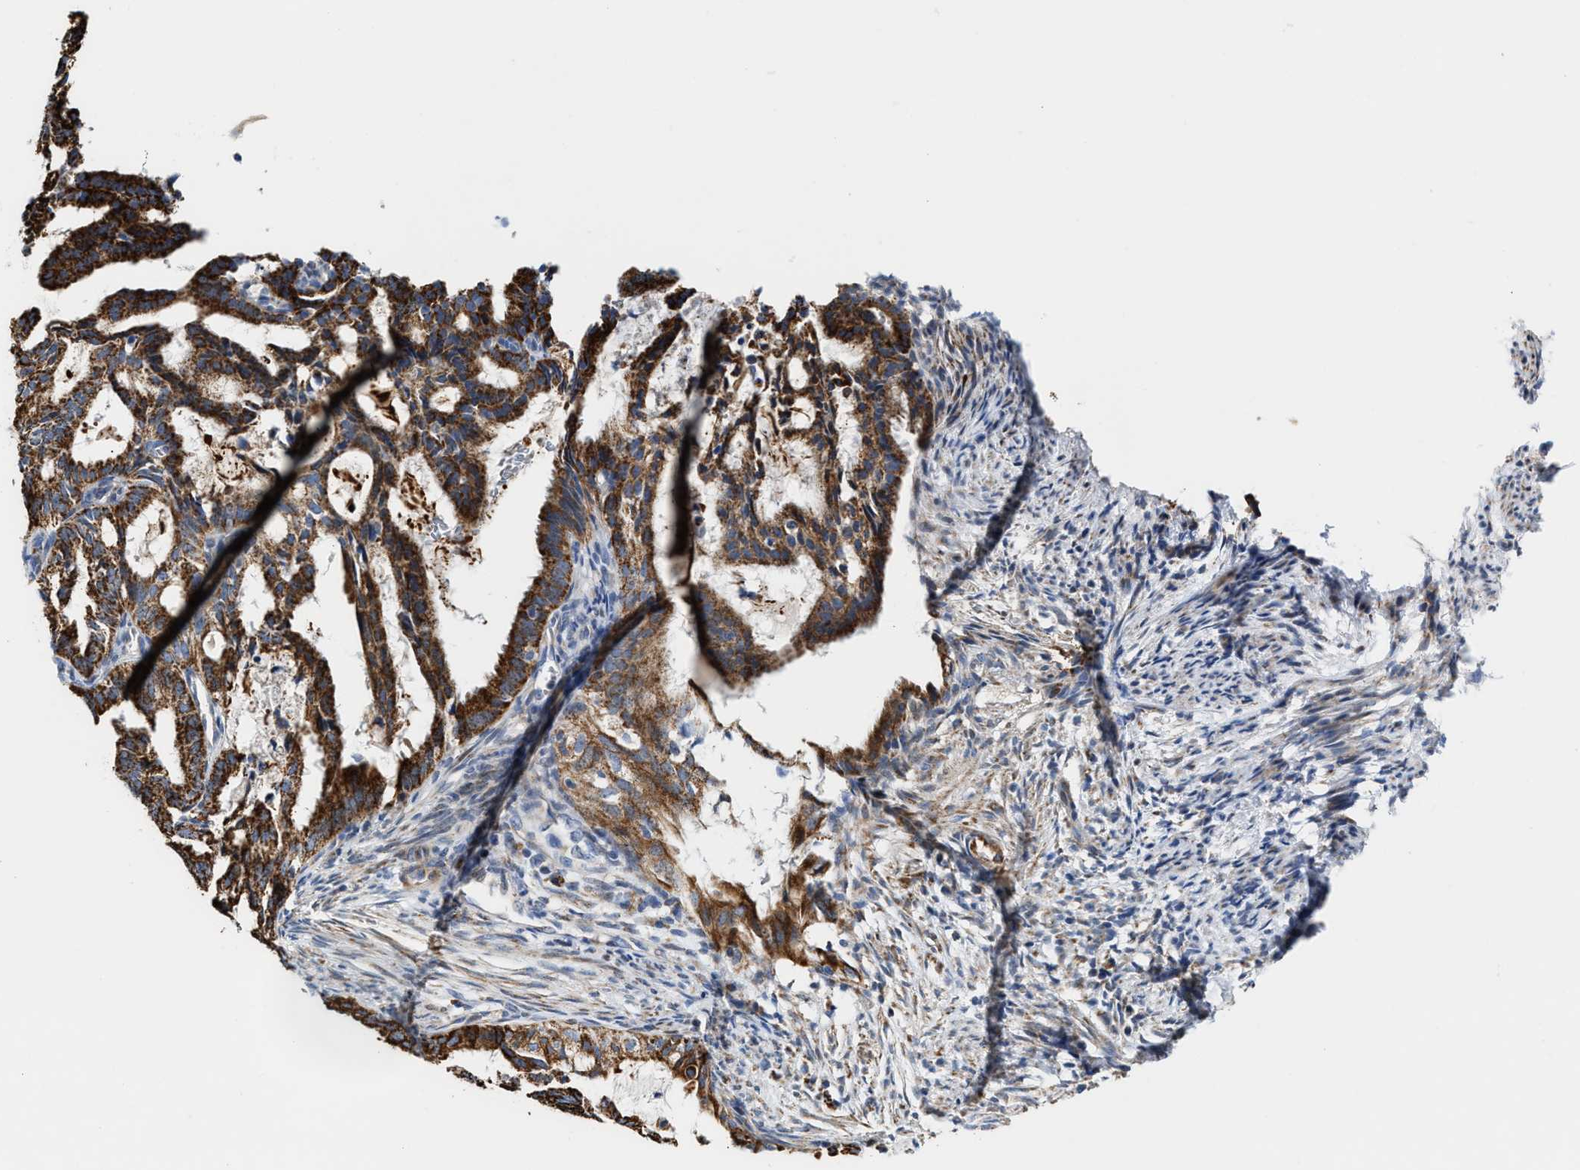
{"staining": {"intensity": "strong", "quantity": ">75%", "location": "cytoplasmic/membranous"}, "tissue": "endometrial cancer", "cell_type": "Tumor cells", "image_type": "cancer", "snomed": [{"axis": "morphology", "description": "Adenocarcinoma, NOS"}, {"axis": "topography", "description": "Endometrium"}], "caption": "Strong cytoplasmic/membranous expression for a protein is present in approximately >75% of tumor cells of endometrial cancer using immunohistochemistry.", "gene": "JAG1", "patient": {"sex": "female", "age": 58}}